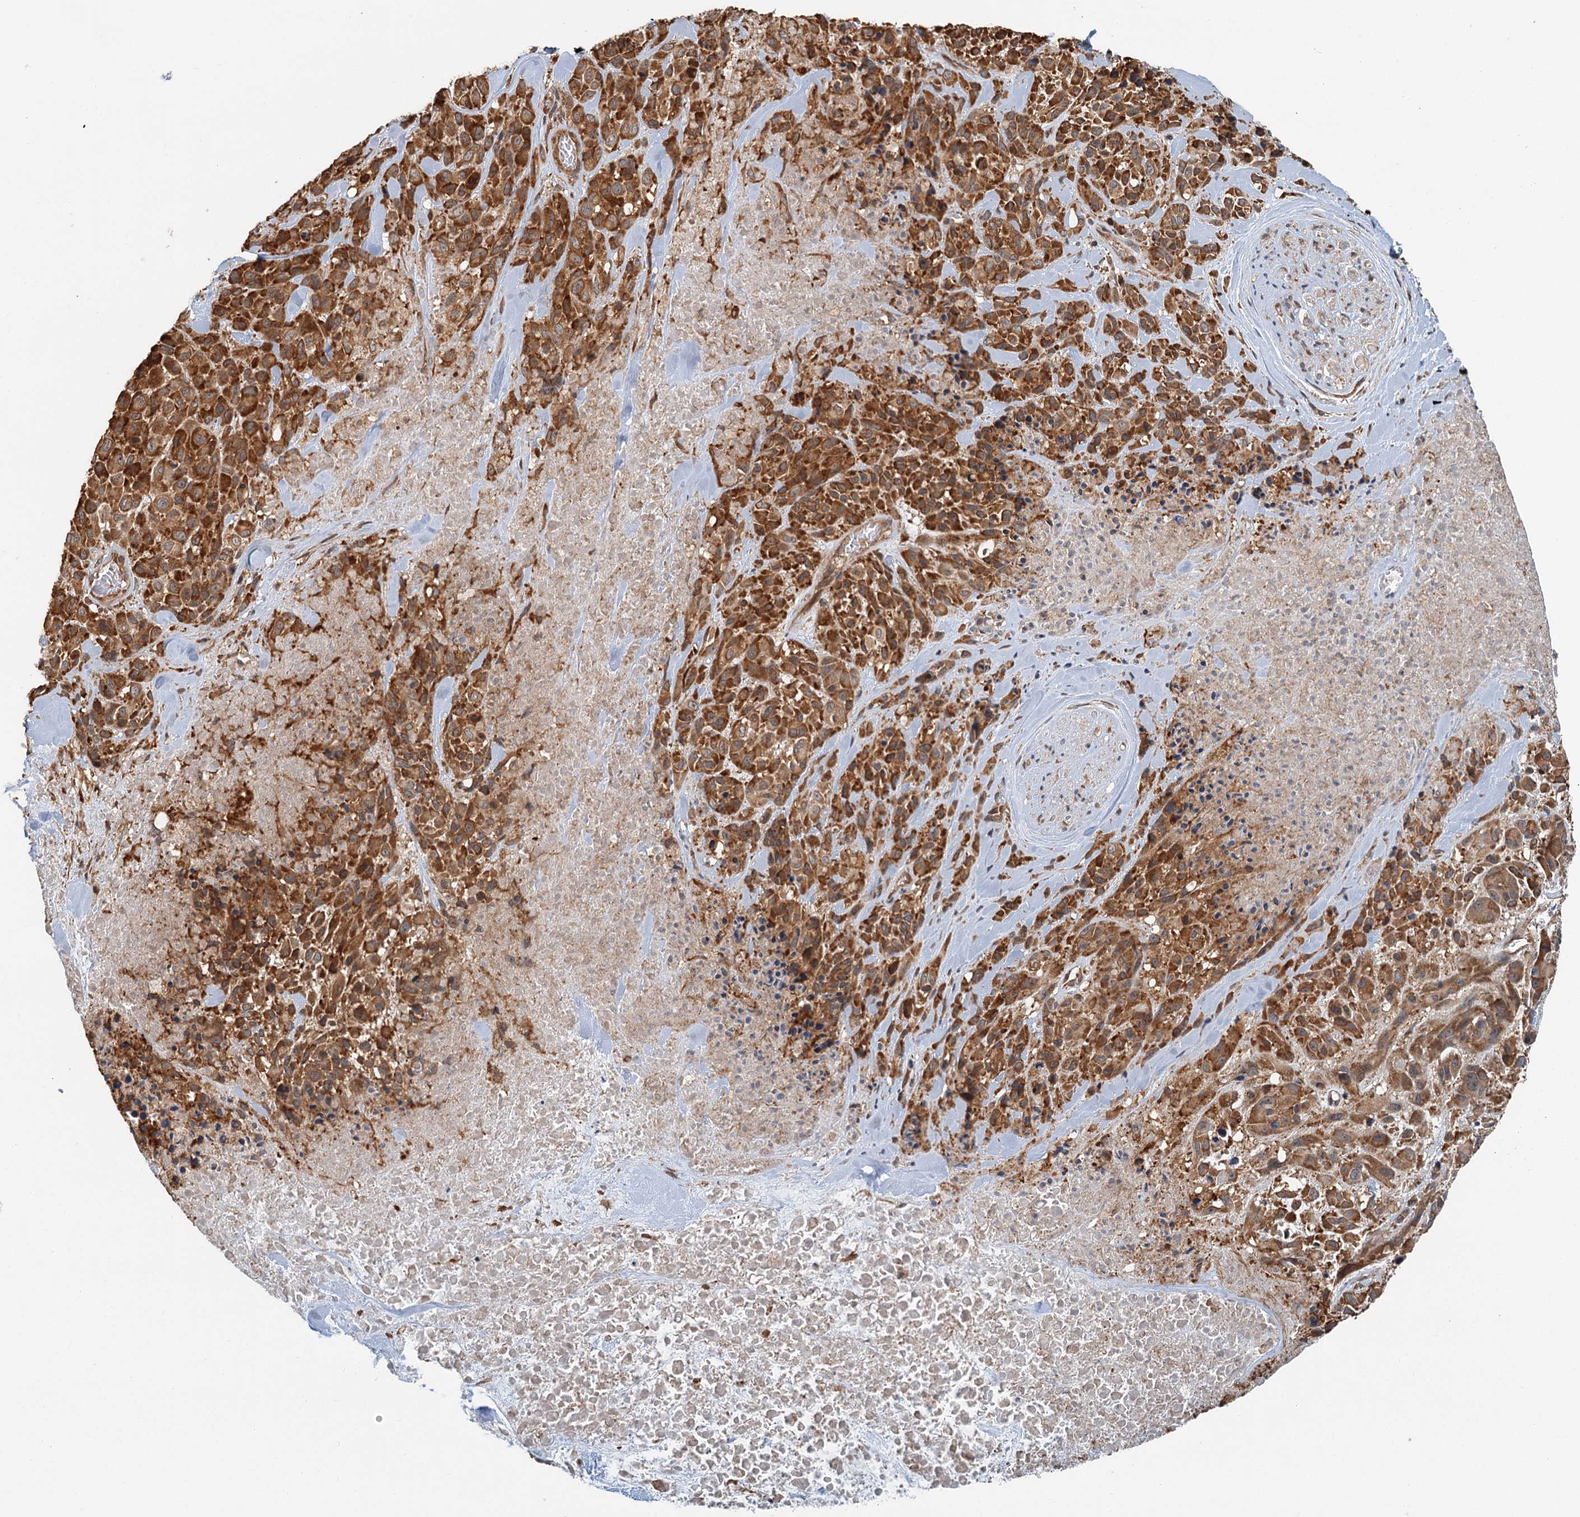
{"staining": {"intensity": "strong", "quantity": ">75%", "location": "cytoplasmic/membranous"}, "tissue": "melanoma", "cell_type": "Tumor cells", "image_type": "cancer", "snomed": [{"axis": "morphology", "description": "Malignant melanoma, Metastatic site"}, {"axis": "topography", "description": "Skin"}], "caption": "This micrograph reveals immunohistochemistry staining of malignant melanoma (metastatic site), with high strong cytoplasmic/membranous positivity in approximately >75% of tumor cells.", "gene": "ZNF527", "patient": {"sex": "female", "age": 81}}